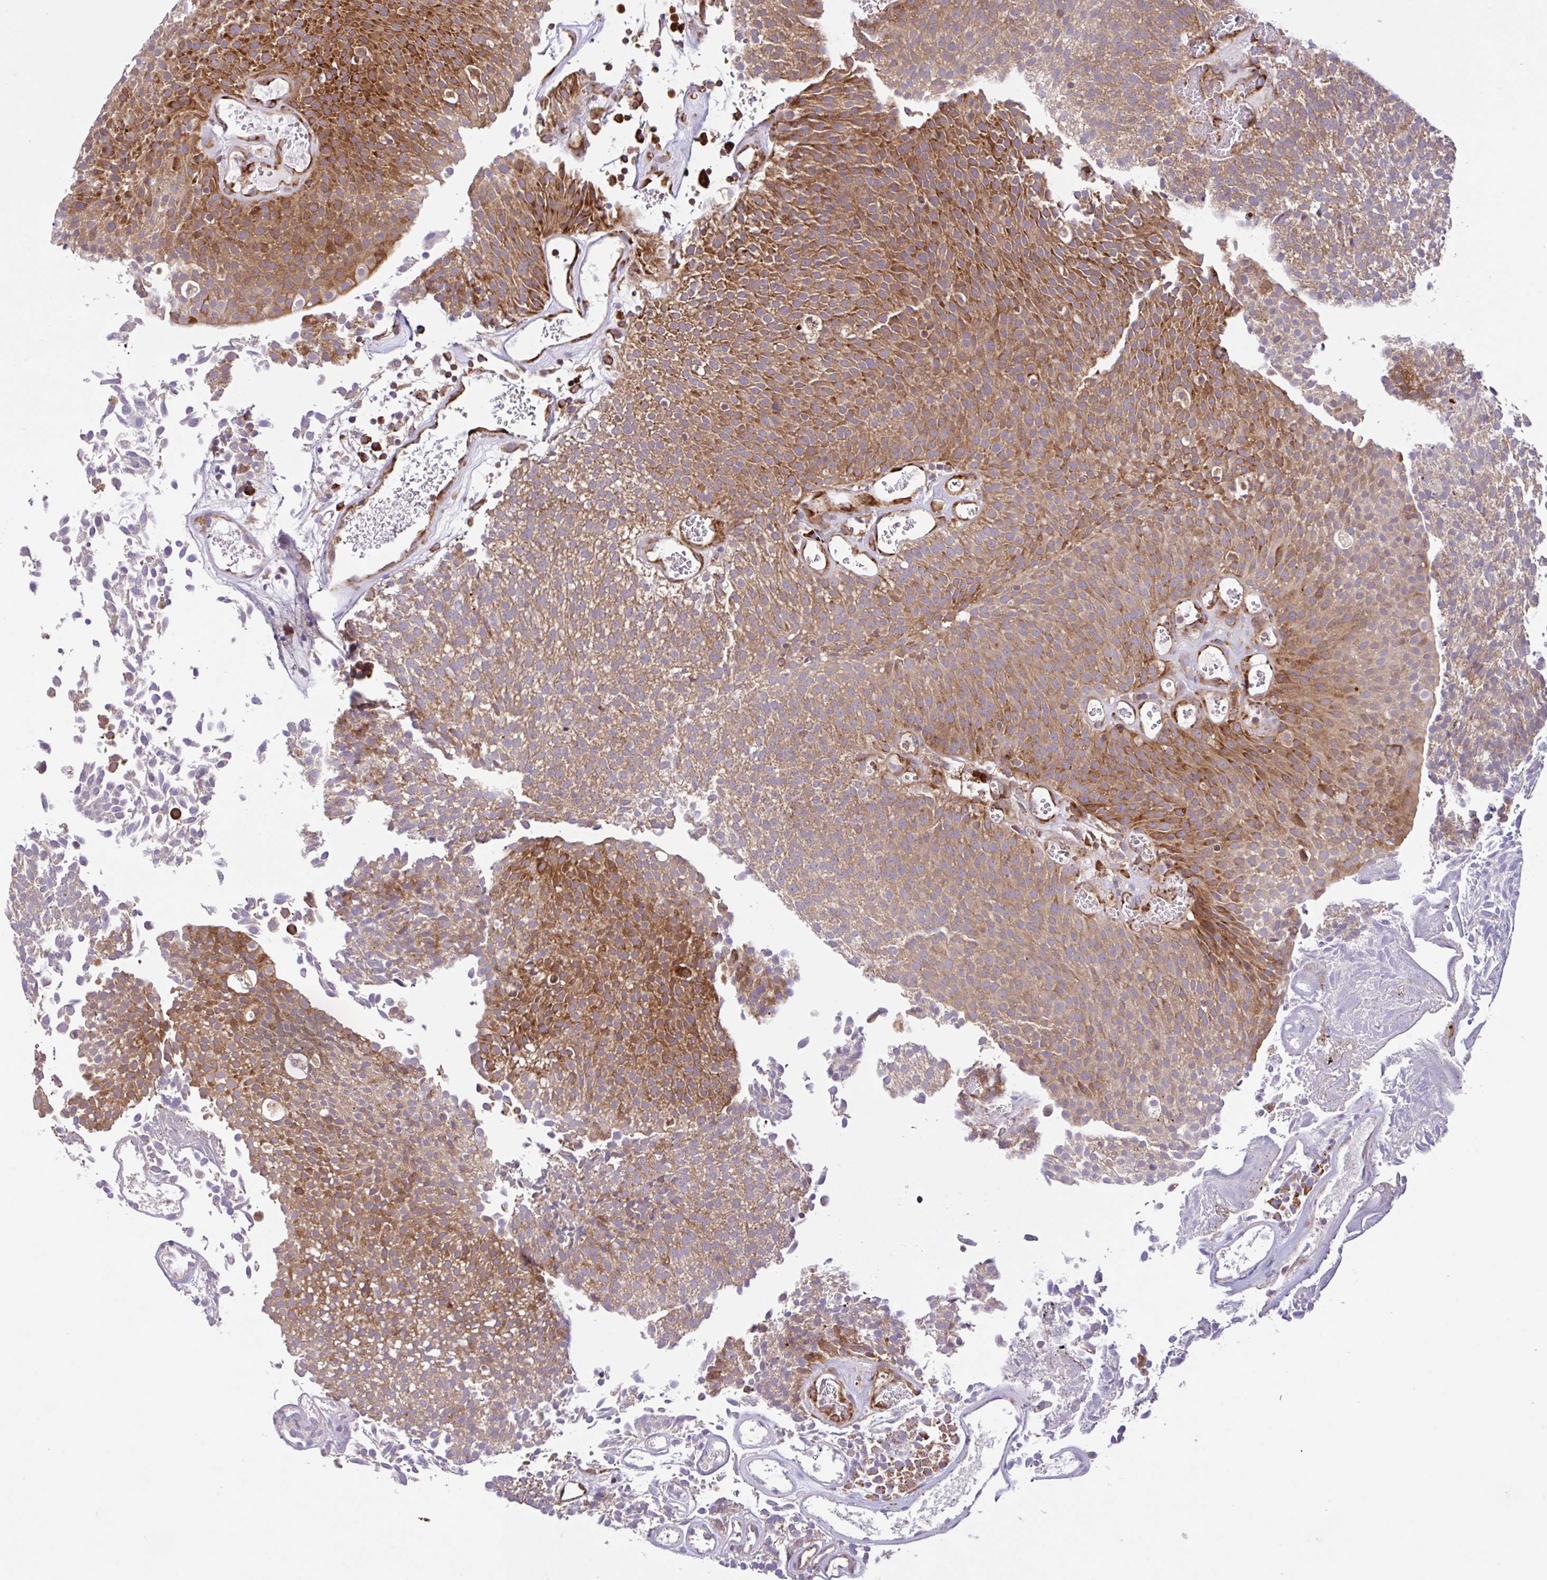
{"staining": {"intensity": "moderate", "quantity": ">75%", "location": "cytoplasmic/membranous"}, "tissue": "urothelial cancer", "cell_type": "Tumor cells", "image_type": "cancer", "snomed": [{"axis": "morphology", "description": "Urothelial carcinoma, Low grade"}, {"axis": "topography", "description": "Urinary bladder"}], "caption": "IHC image of neoplastic tissue: human urothelial carcinoma (low-grade) stained using IHC reveals medium levels of moderate protein expression localized specifically in the cytoplasmic/membranous of tumor cells, appearing as a cytoplasmic/membranous brown color.", "gene": "NTPCR", "patient": {"sex": "female", "age": 79}}